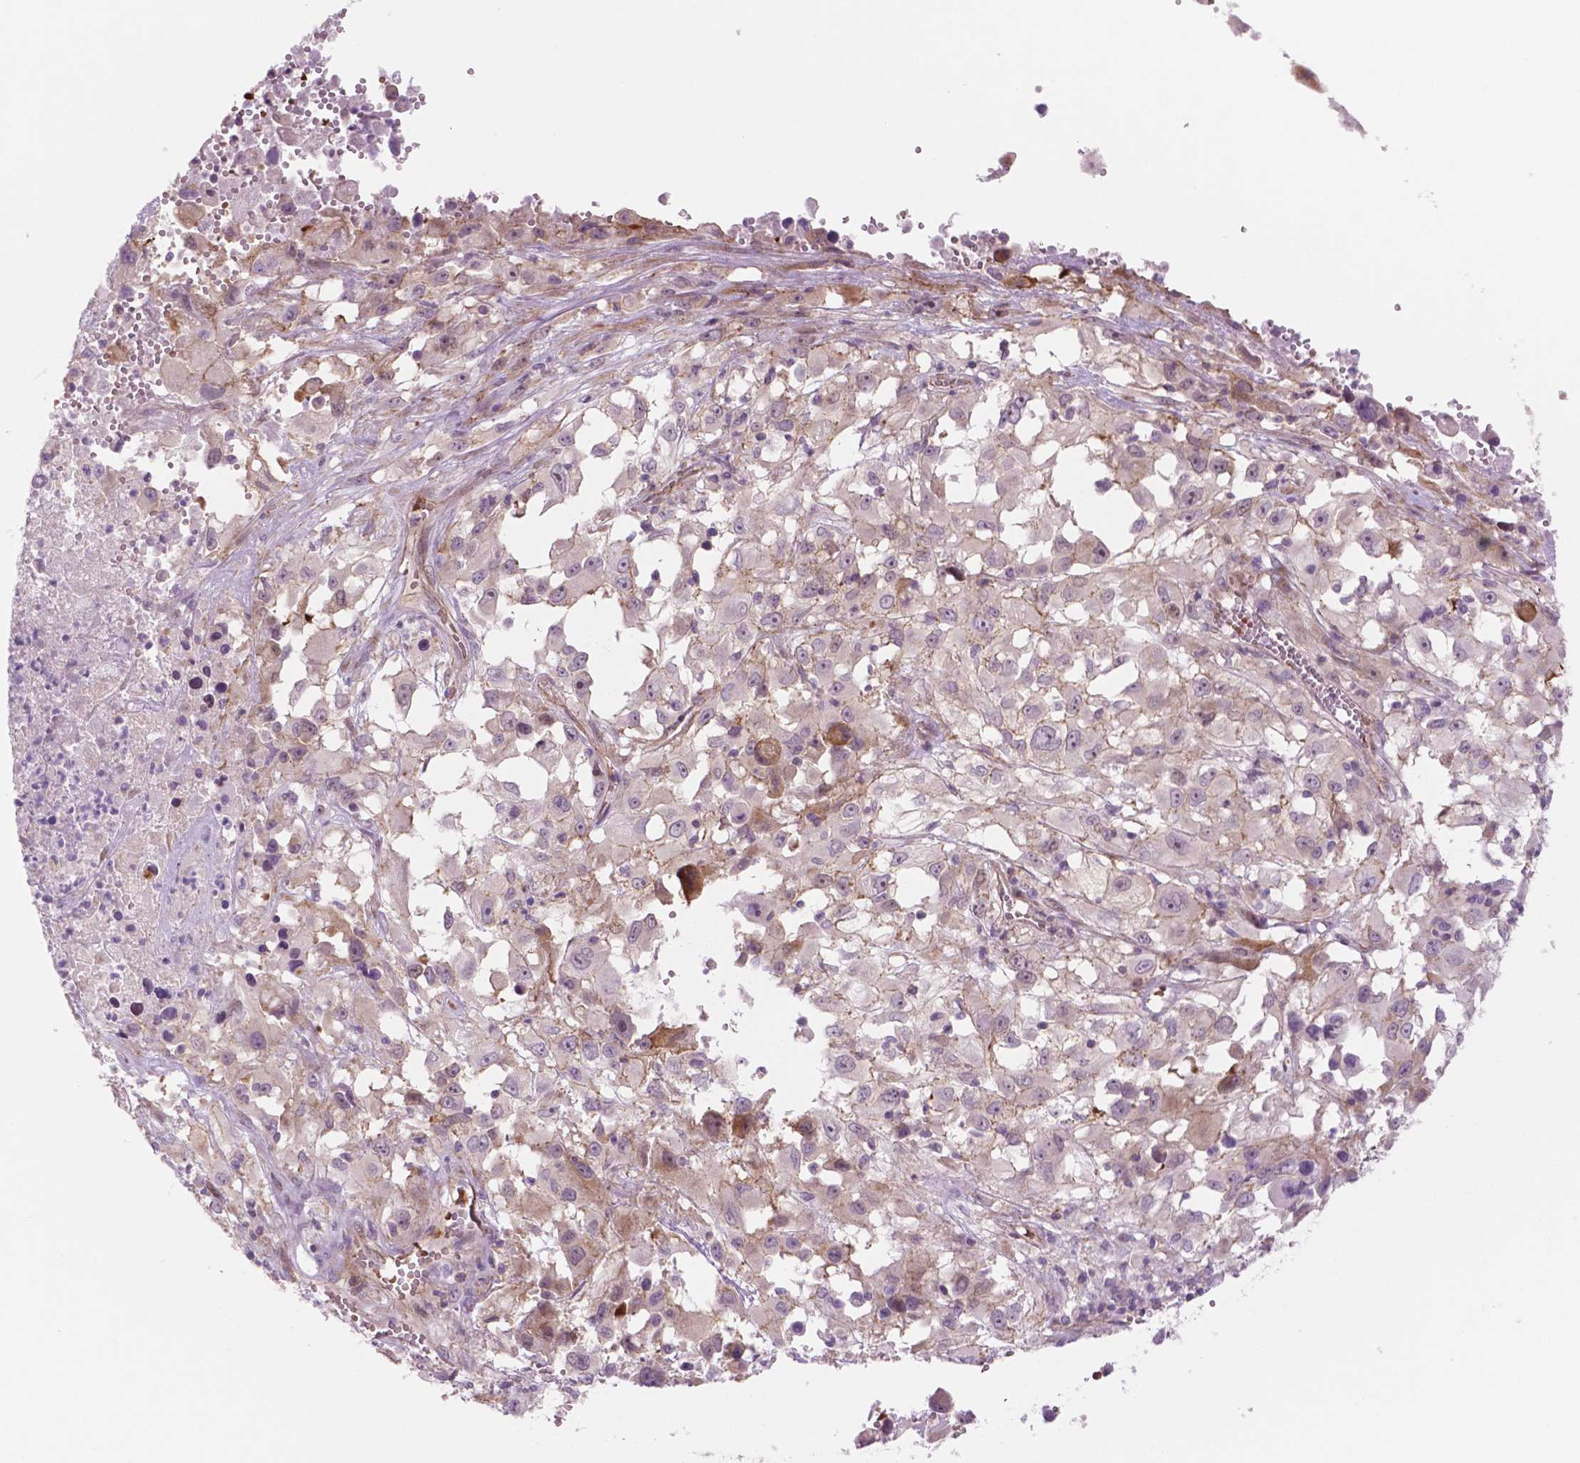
{"staining": {"intensity": "weak", "quantity": "25%-75%", "location": "cytoplasmic/membranous"}, "tissue": "melanoma", "cell_type": "Tumor cells", "image_type": "cancer", "snomed": [{"axis": "morphology", "description": "Malignant melanoma, Metastatic site"}, {"axis": "topography", "description": "Soft tissue"}], "caption": "An image of human melanoma stained for a protein demonstrates weak cytoplasmic/membranous brown staining in tumor cells.", "gene": "RND3", "patient": {"sex": "male", "age": 50}}